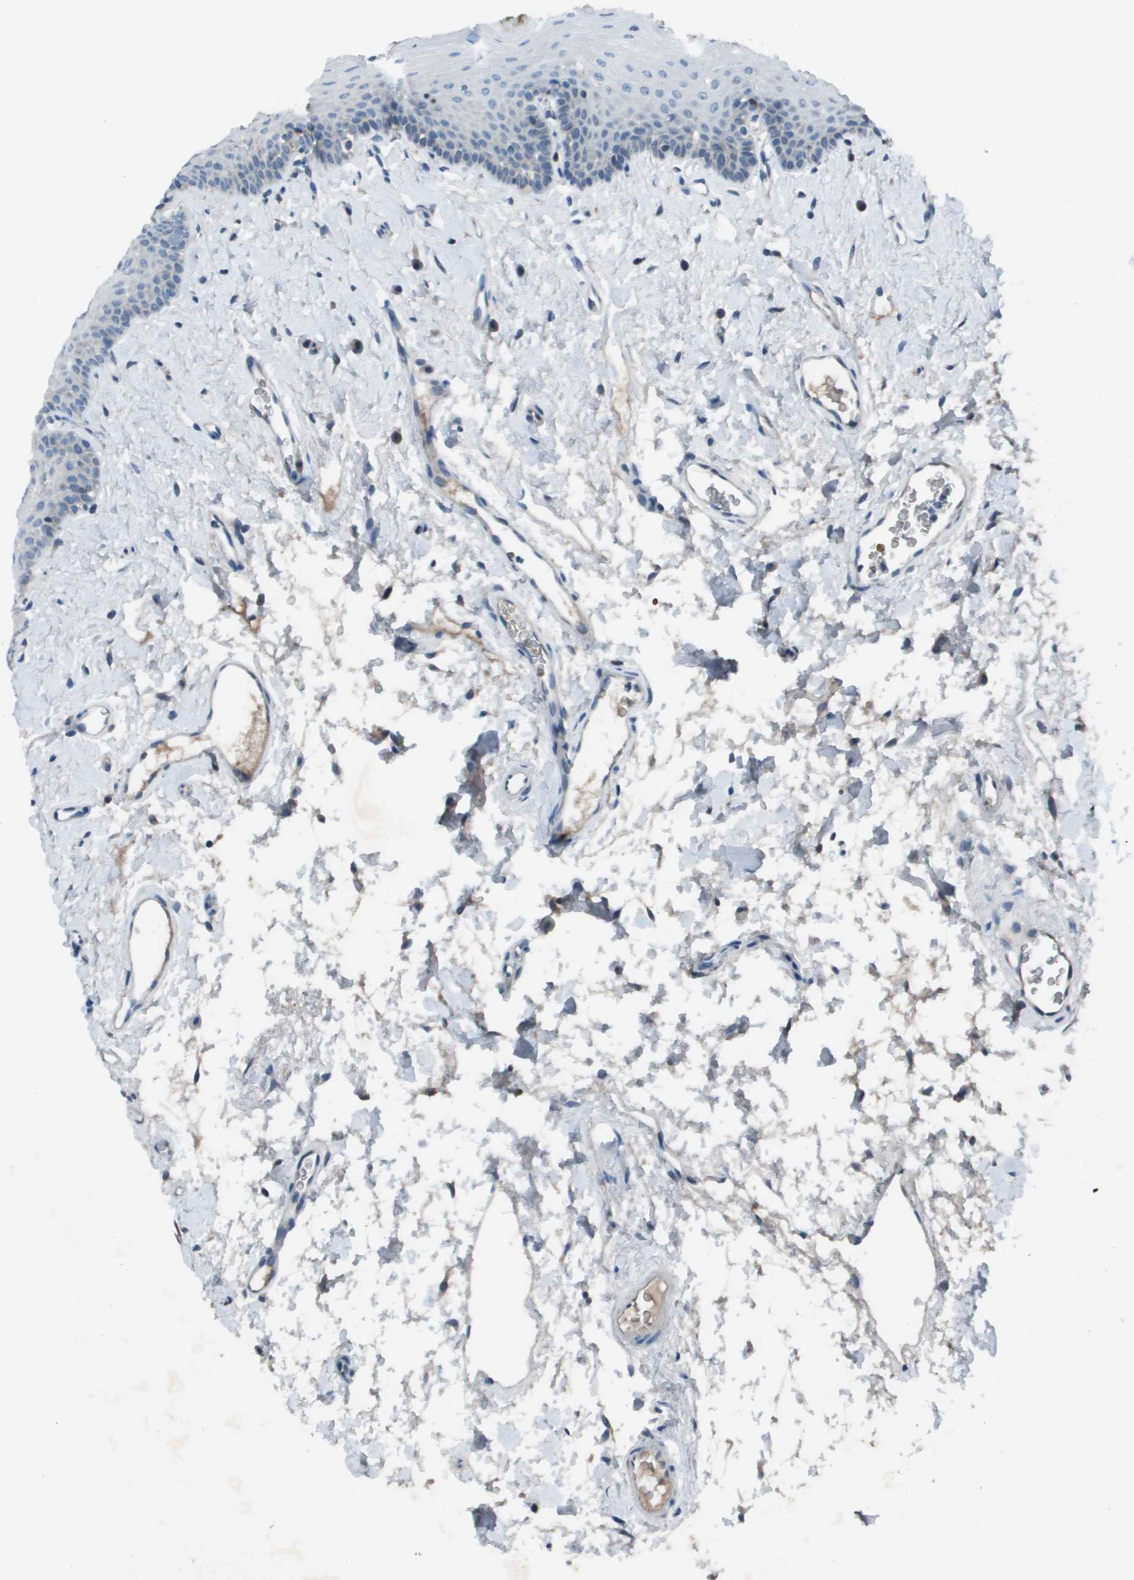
{"staining": {"intensity": "negative", "quantity": "none", "location": "none"}, "tissue": "oral mucosa", "cell_type": "Squamous epithelial cells", "image_type": "normal", "snomed": [{"axis": "morphology", "description": "Normal tissue, NOS"}, {"axis": "topography", "description": "Oral tissue"}], "caption": "Immunohistochemistry image of unremarkable human oral mucosa stained for a protein (brown), which exhibits no positivity in squamous epithelial cells.", "gene": "CAMK4", "patient": {"sex": "male", "age": 66}}